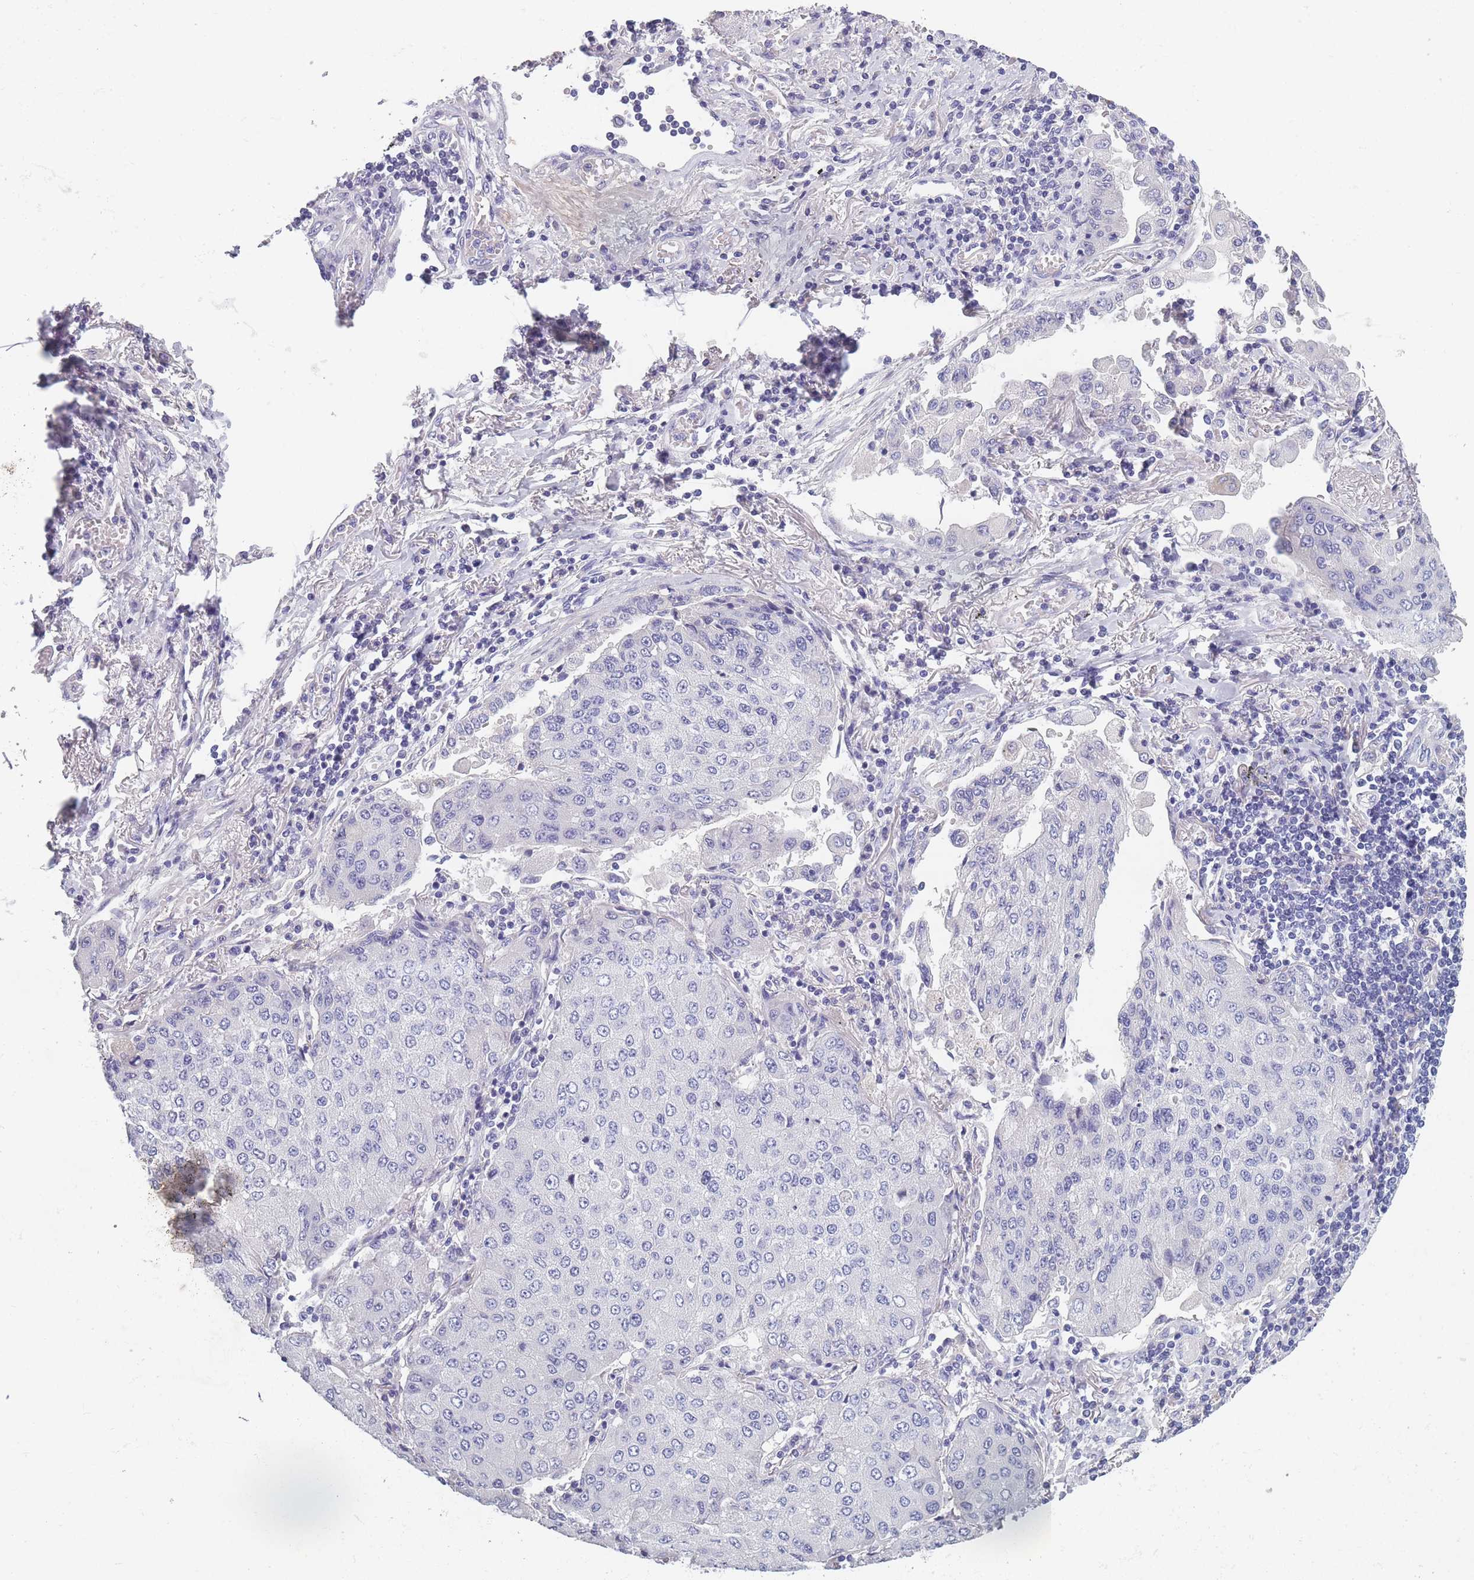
{"staining": {"intensity": "negative", "quantity": "none", "location": "none"}, "tissue": "lung cancer", "cell_type": "Tumor cells", "image_type": "cancer", "snomed": [{"axis": "morphology", "description": "Squamous cell carcinoma, NOS"}, {"axis": "topography", "description": "Lung"}], "caption": "Immunohistochemical staining of human lung squamous cell carcinoma shows no significant staining in tumor cells.", "gene": "OR4C5", "patient": {"sex": "male", "age": 74}}